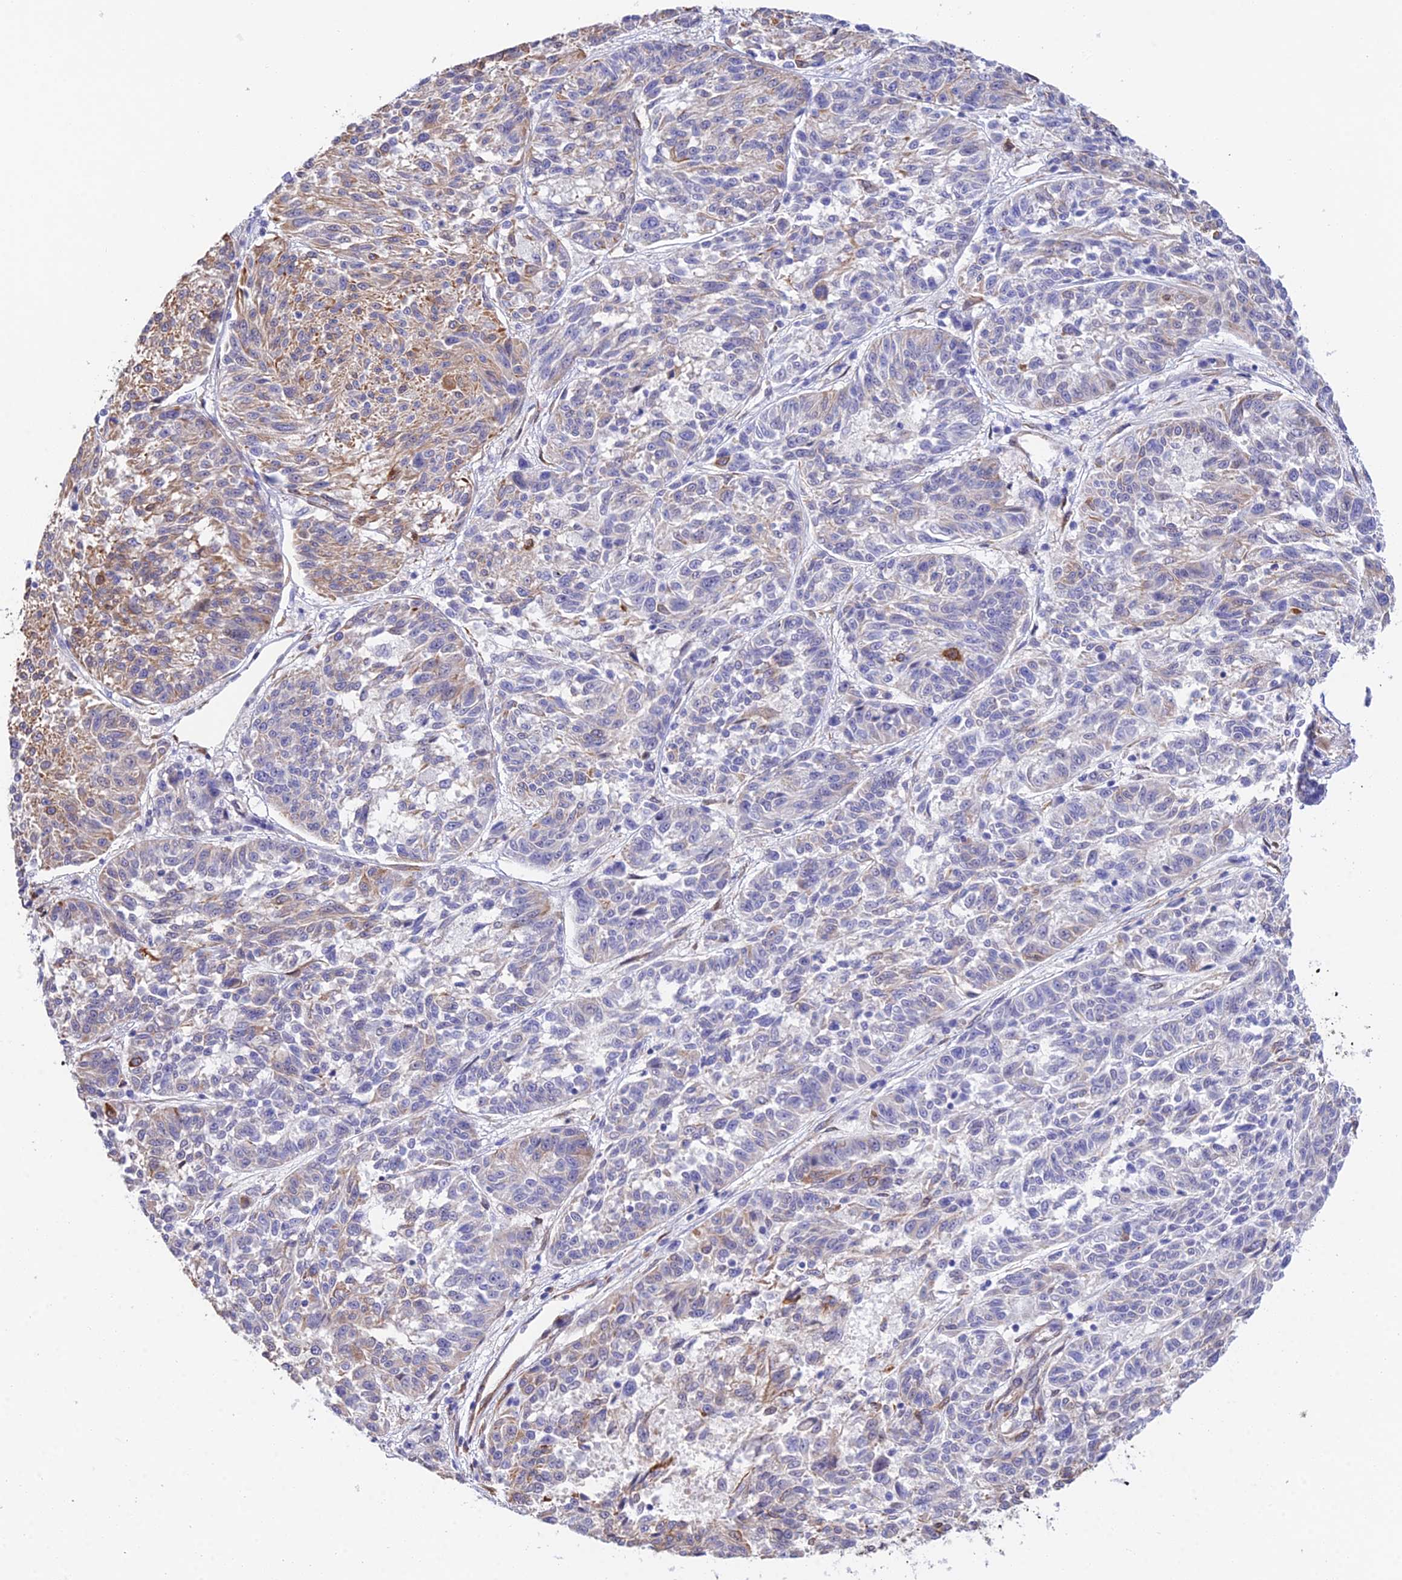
{"staining": {"intensity": "moderate", "quantity": "25%-75%", "location": "cytoplasmic/membranous"}, "tissue": "melanoma", "cell_type": "Tumor cells", "image_type": "cancer", "snomed": [{"axis": "morphology", "description": "Malignant melanoma, NOS"}, {"axis": "topography", "description": "Skin"}], "caption": "Immunohistochemistry of human malignant melanoma reveals medium levels of moderate cytoplasmic/membranous staining in approximately 25%-75% of tumor cells.", "gene": "MXRA7", "patient": {"sex": "male", "age": 53}}